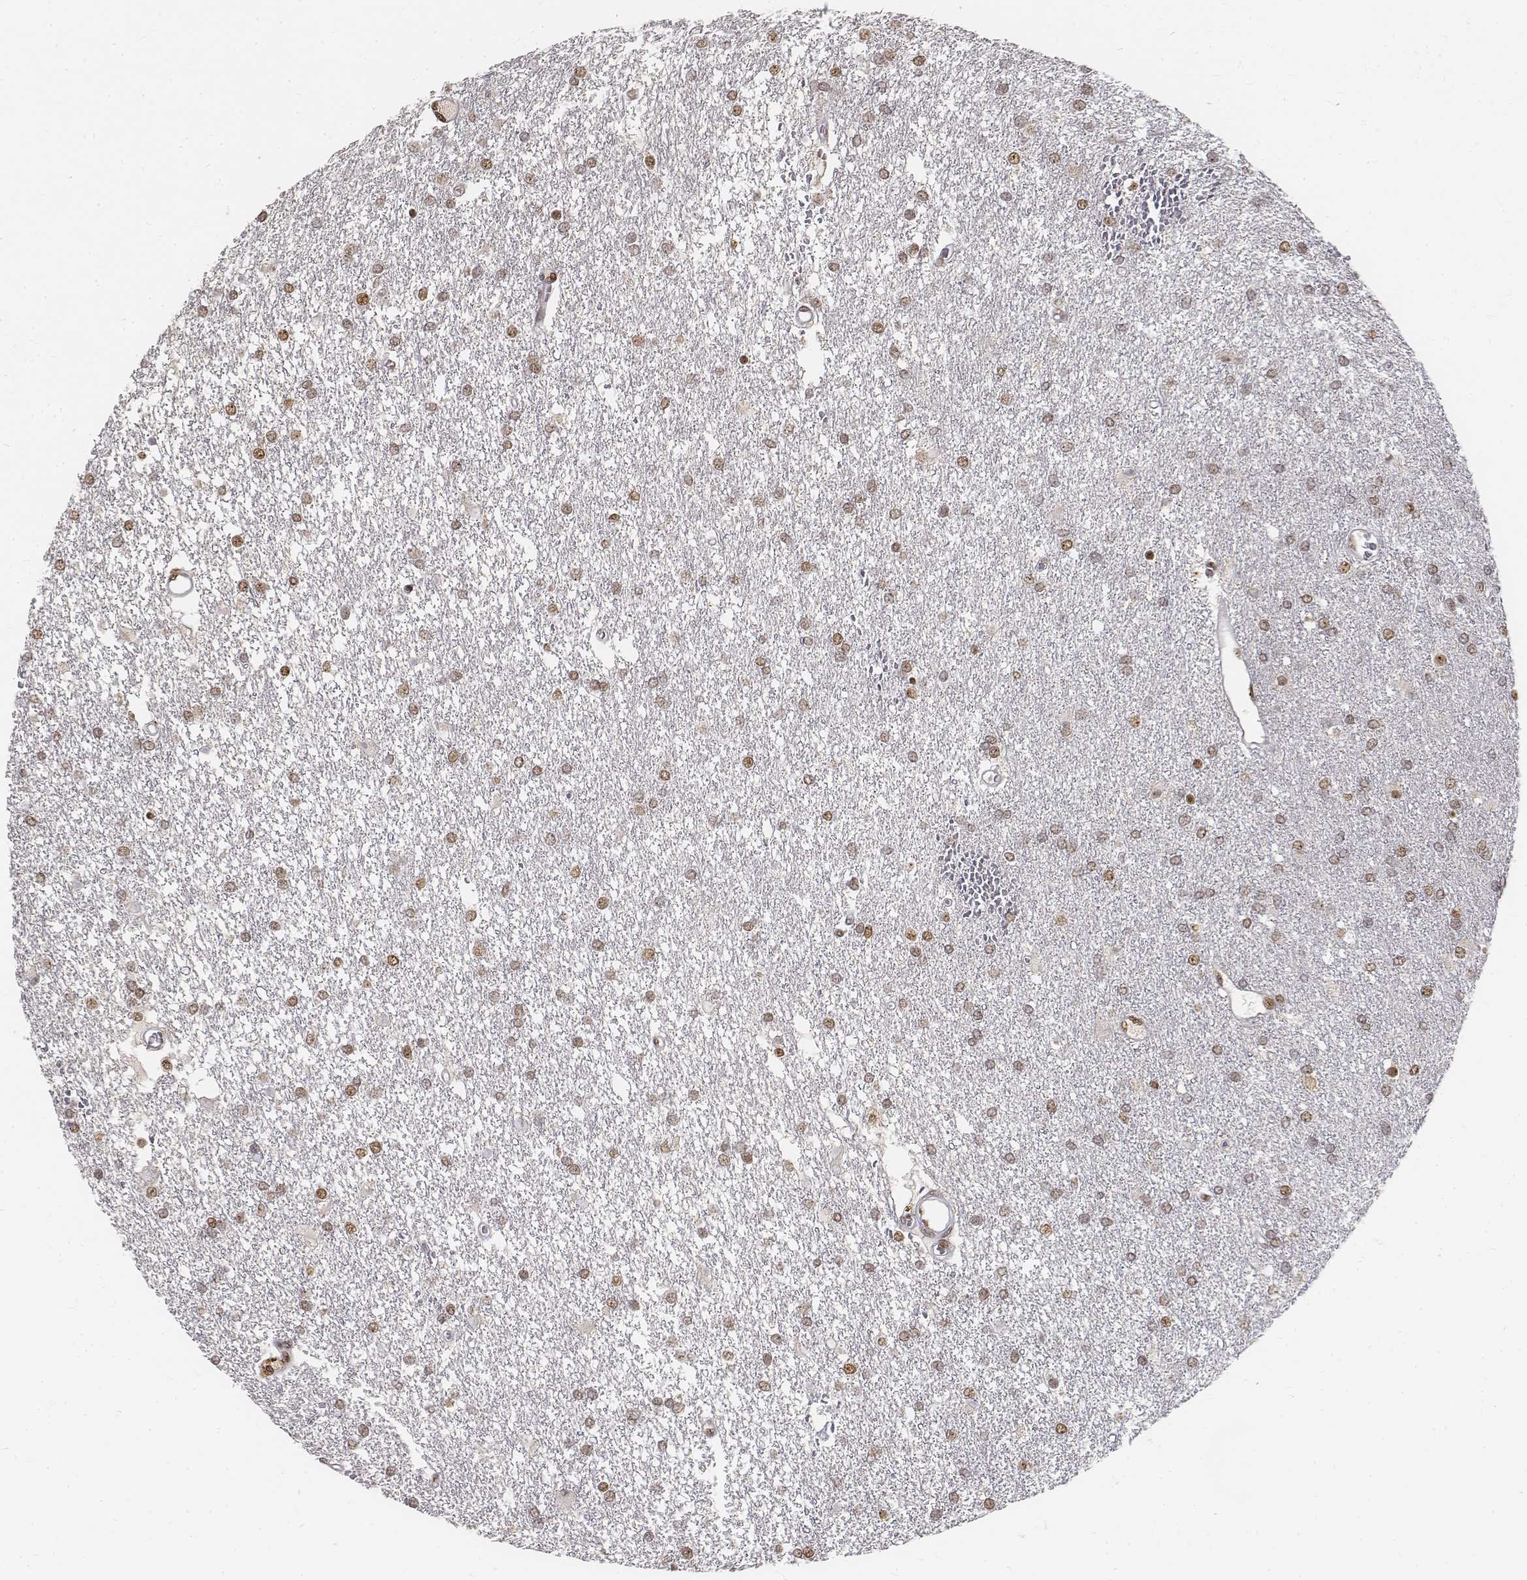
{"staining": {"intensity": "negative", "quantity": "none", "location": "none"}, "tissue": "glioma", "cell_type": "Tumor cells", "image_type": "cancer", "snomed": [{"axis": "morphology", "description": "Glioma, malignant, High grade"}, {"axis": "topography", "description": "Brain"}], "caption": "Micrograph shows no significant protein positivity in tumor cells of malignant high-grade glioma.", "gene": "PHF6", "patient": {"sex": "female", "age": 61}}